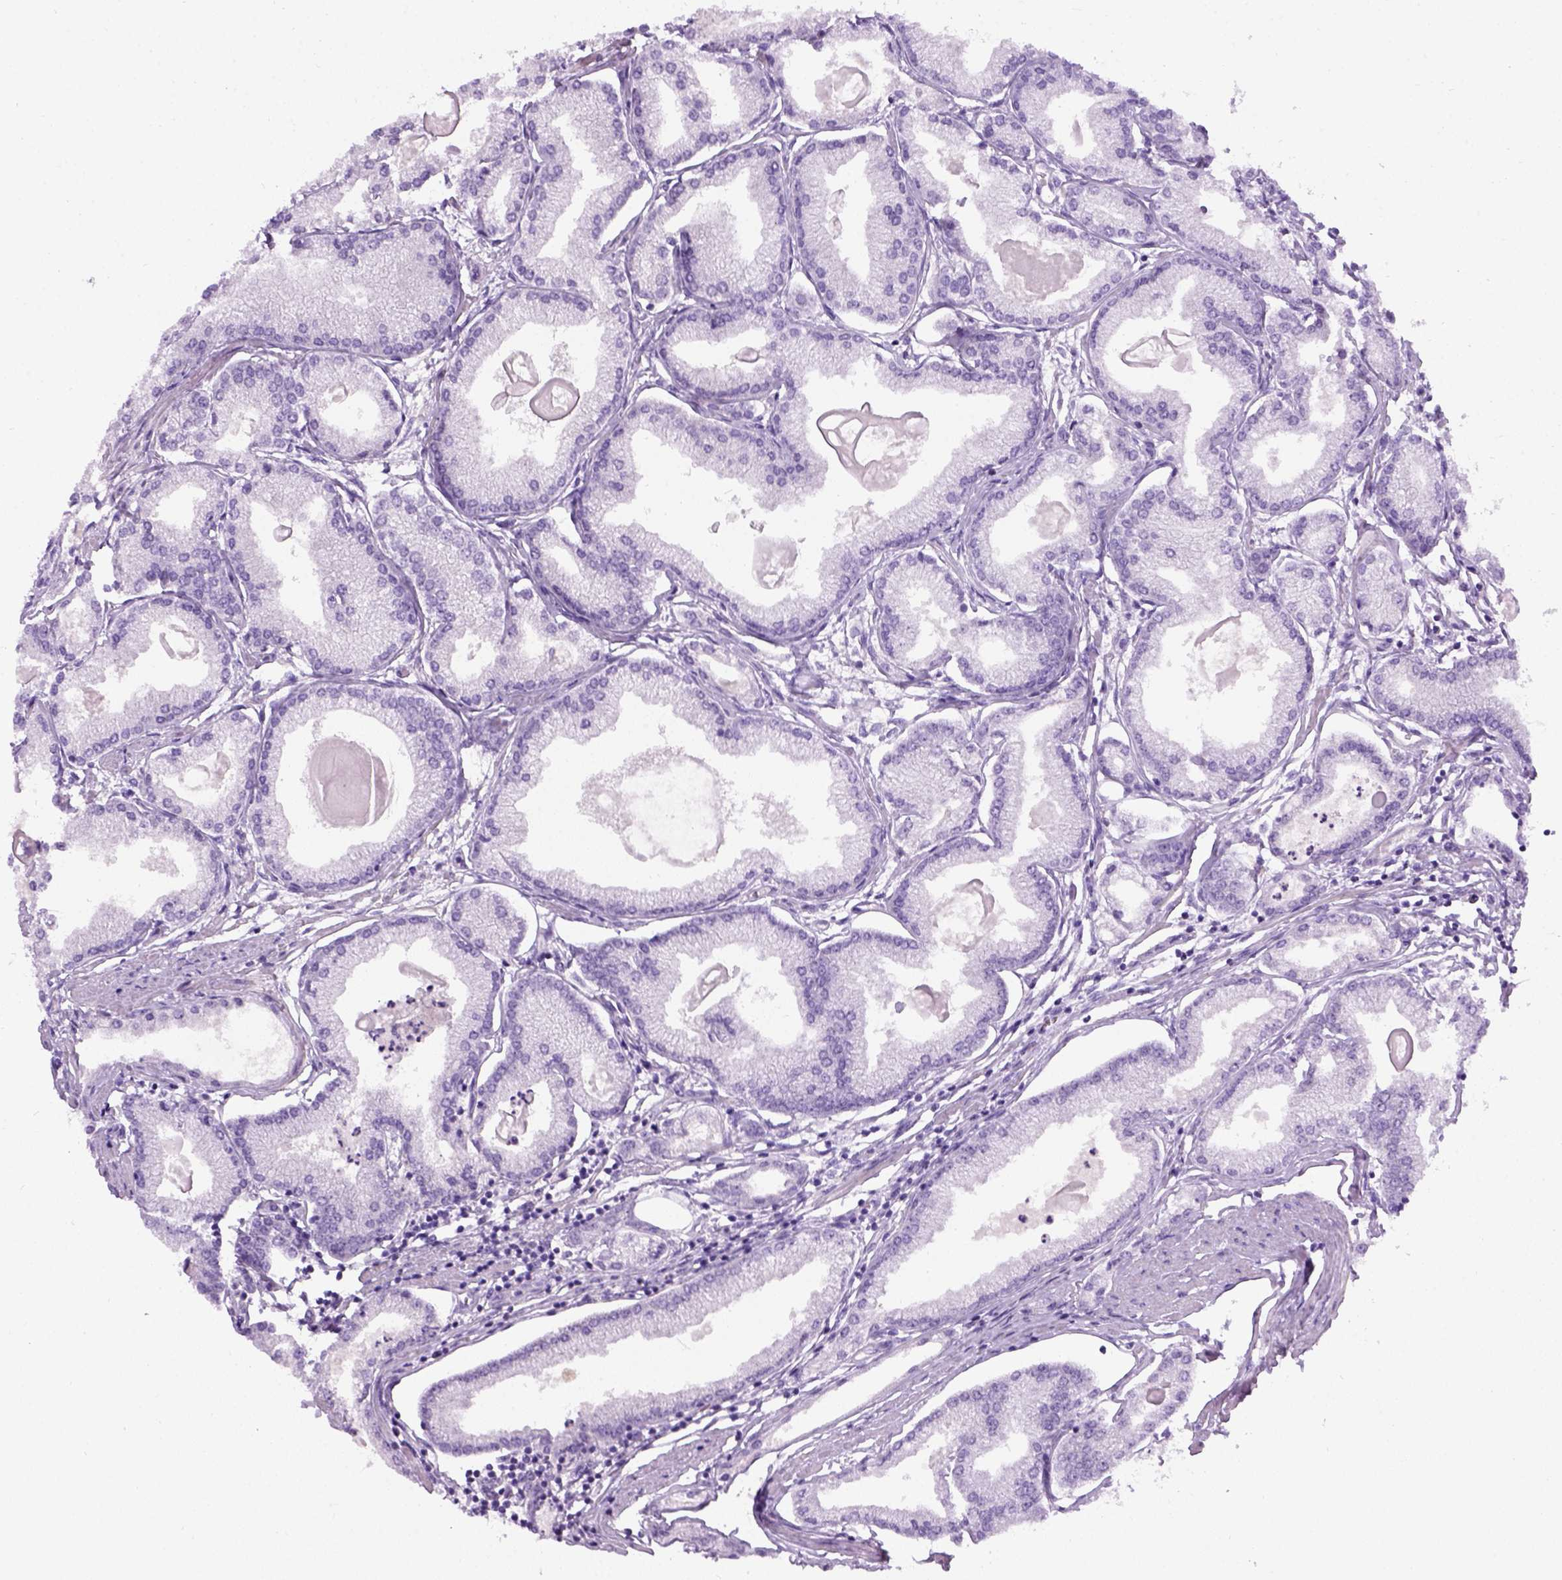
{"staining": {"intensity": "negative", "quantity": "none", "location": "none"}, "tissue": "prostate cancer", "cell_type": "Tumor cells", "image_type": "cancer", "snomed": [{"axis": "morphology", "description": "Adenocarcinoma, High grade"}, {"axis": "topography", "description": "Prostate"}], "caption": "Human prostate cancer (high-grade adenocarcinoma) stained for a protein using immunohistochemistry exhibits no staining in tumor cells.", "gene": "GABRB2", "patient": {"sex": "male", "age": 68}}